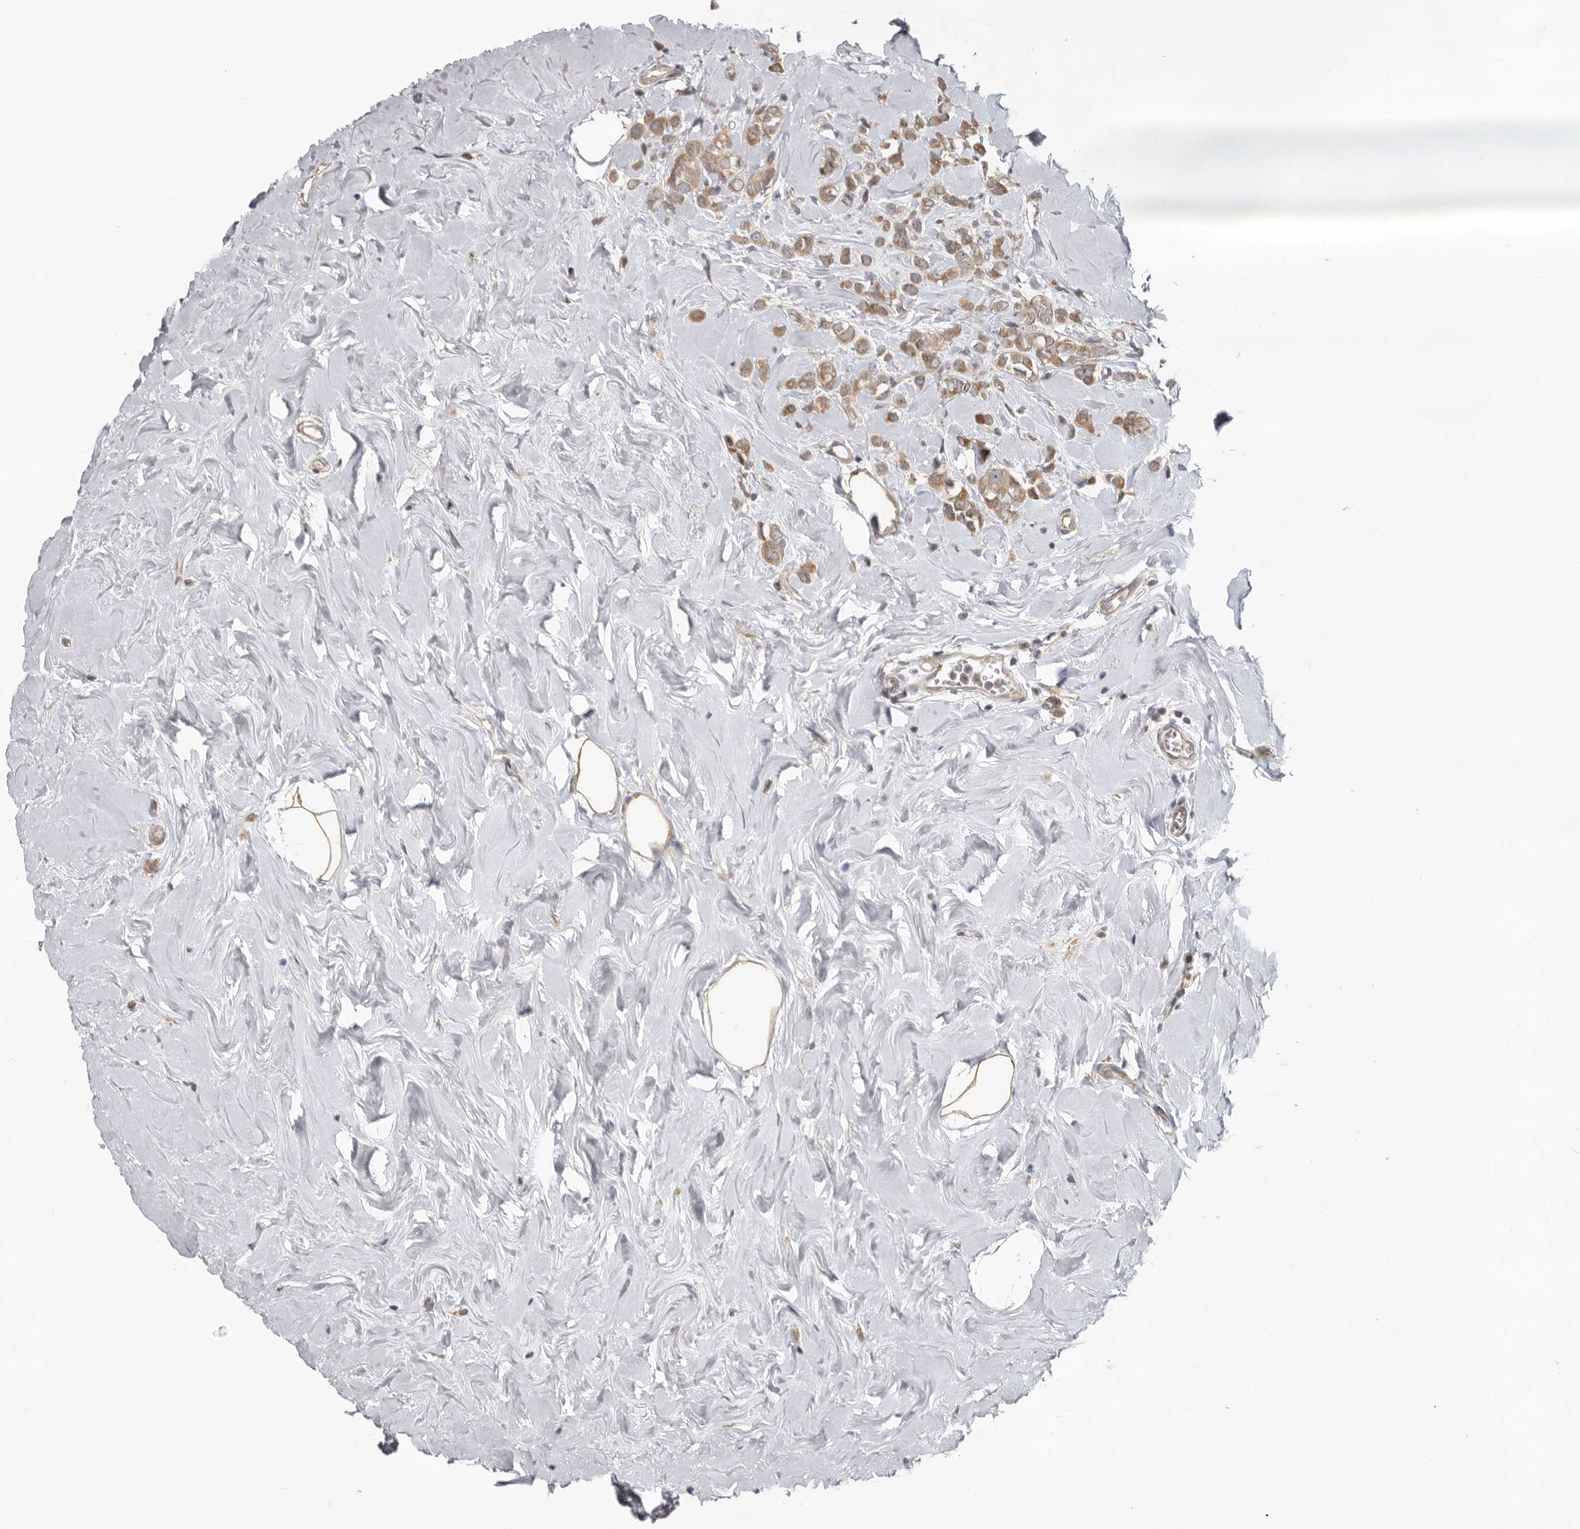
{"staining": {"intensity": "moderate", "quantity": ">75%", "location": "cytoplasmic/membranous"}, "tissue": "breast cancer", "cell_type": "Tumor cells", "image_type": "cancer", "snomed": [{"axis": "morphology", "description": "Lobular carcinoma"}, {"axis": "topography", "description": "Breast"}], "caption": "The histopathology image exhibits a brown stain indicating the presence of a protein in the cytoplasmic/membranous of tumor cells in breast cancer. The protein of interest is stained brown, and the nuclei are stained in blue (DAB (3,3'-diaminobenzidine) IHC with brightfield microscopy, high magnification).", "gene": "HINT3", "patient": {"sex": "female", "age": 47}}